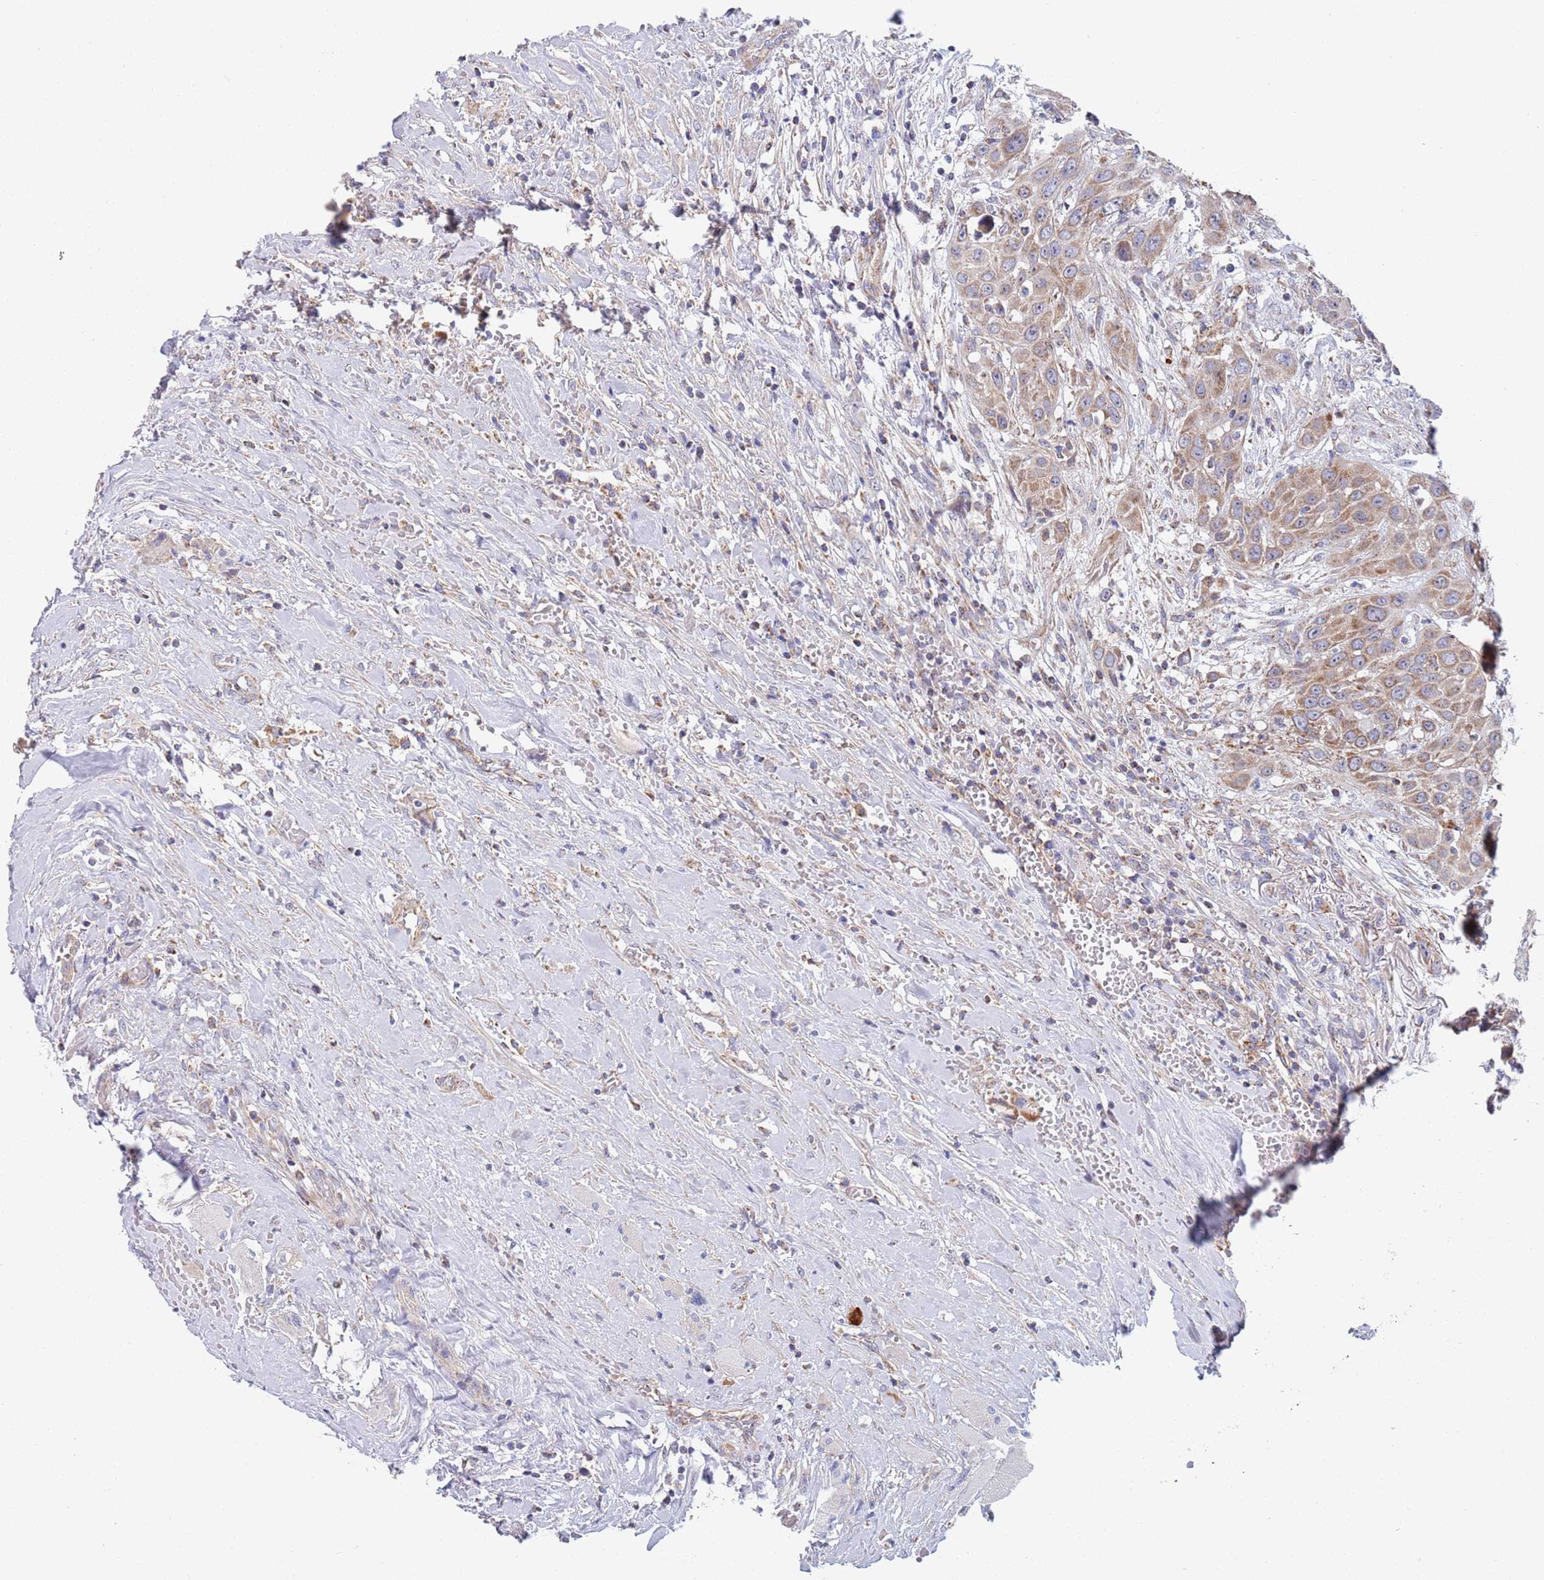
{"staining": {"intensity": "moderate", "quantity": ">75%", "location": "cytoplasmic/membranous"}, "tissue": "head and neck cancer", "cell_type": "Tumor cells", "image_type": "cancer", "snomed": [{"axis": "morphology", "description": "Squamous cell carcinoma, NOS"}, {"axis": "topography", "description": "Head-Neck"}], "caption": "Moderate cytoplasmic/membranous protein expression is appreciated in approximately >75% of tumor cells in head and neck cancer (squamous cell carcinoma).", "gene": "PWWP3A", "patient": {"sex": "male", "age": 81}}